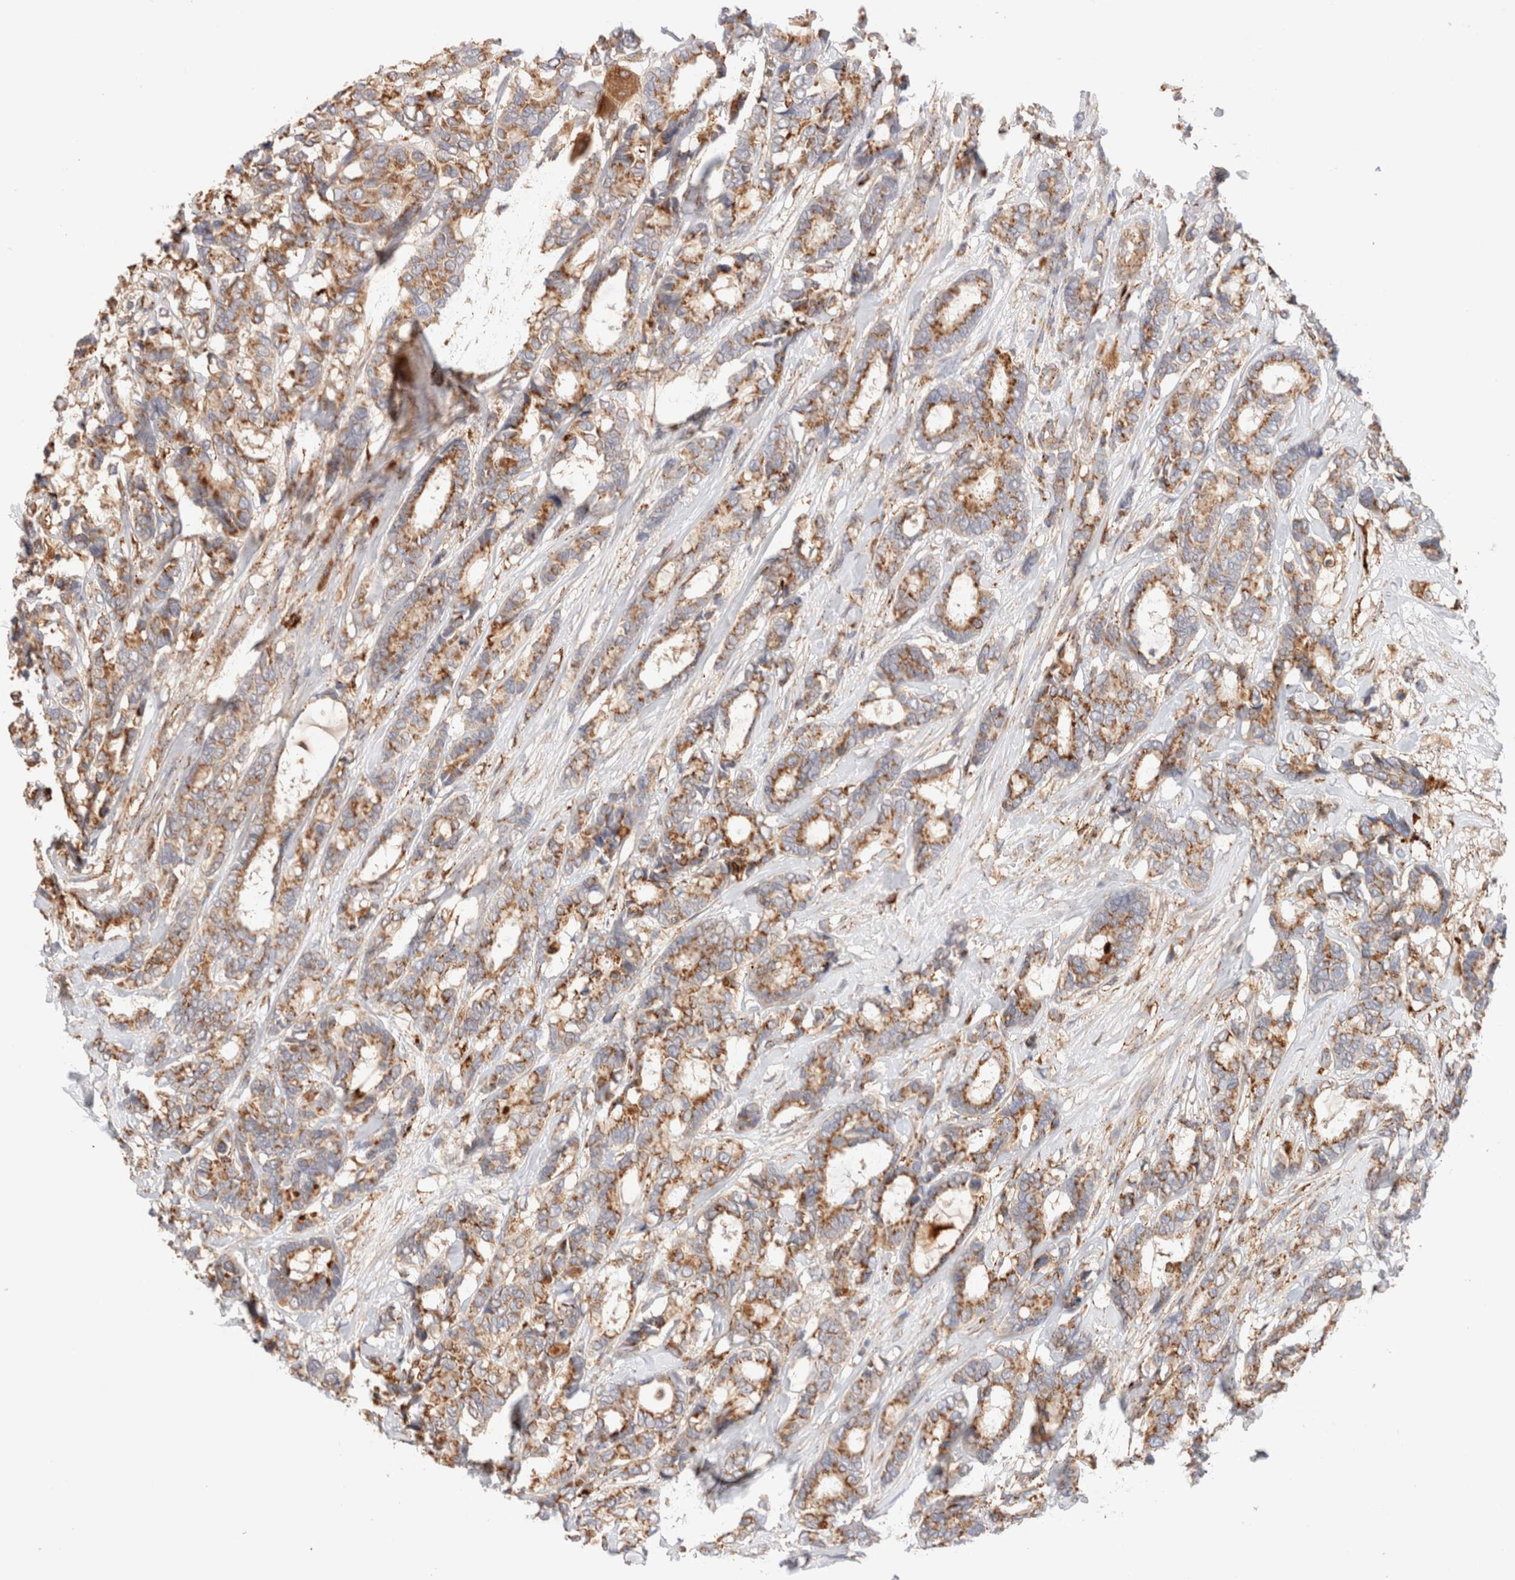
{"staining": {"intensity": "moderate", "quantity": ">75%", "location": "cytoplasmic/membranous"}, "tissue": "breast cancer", "cell_type": "Tumor cells", "image_type": "cancer", "snomed": [{"axis": "morphology", "description": "Duct carcinoma"}, {"axis": "topography", "description": "Breast"}], "caption": "Tumor cells show medium levels of moderate cytoplasmic/membranous positivity in approximately >75% of cells in human breast cancer.", "gene": "RABEPK", "patient": {"sex": "female", "age": 87}}